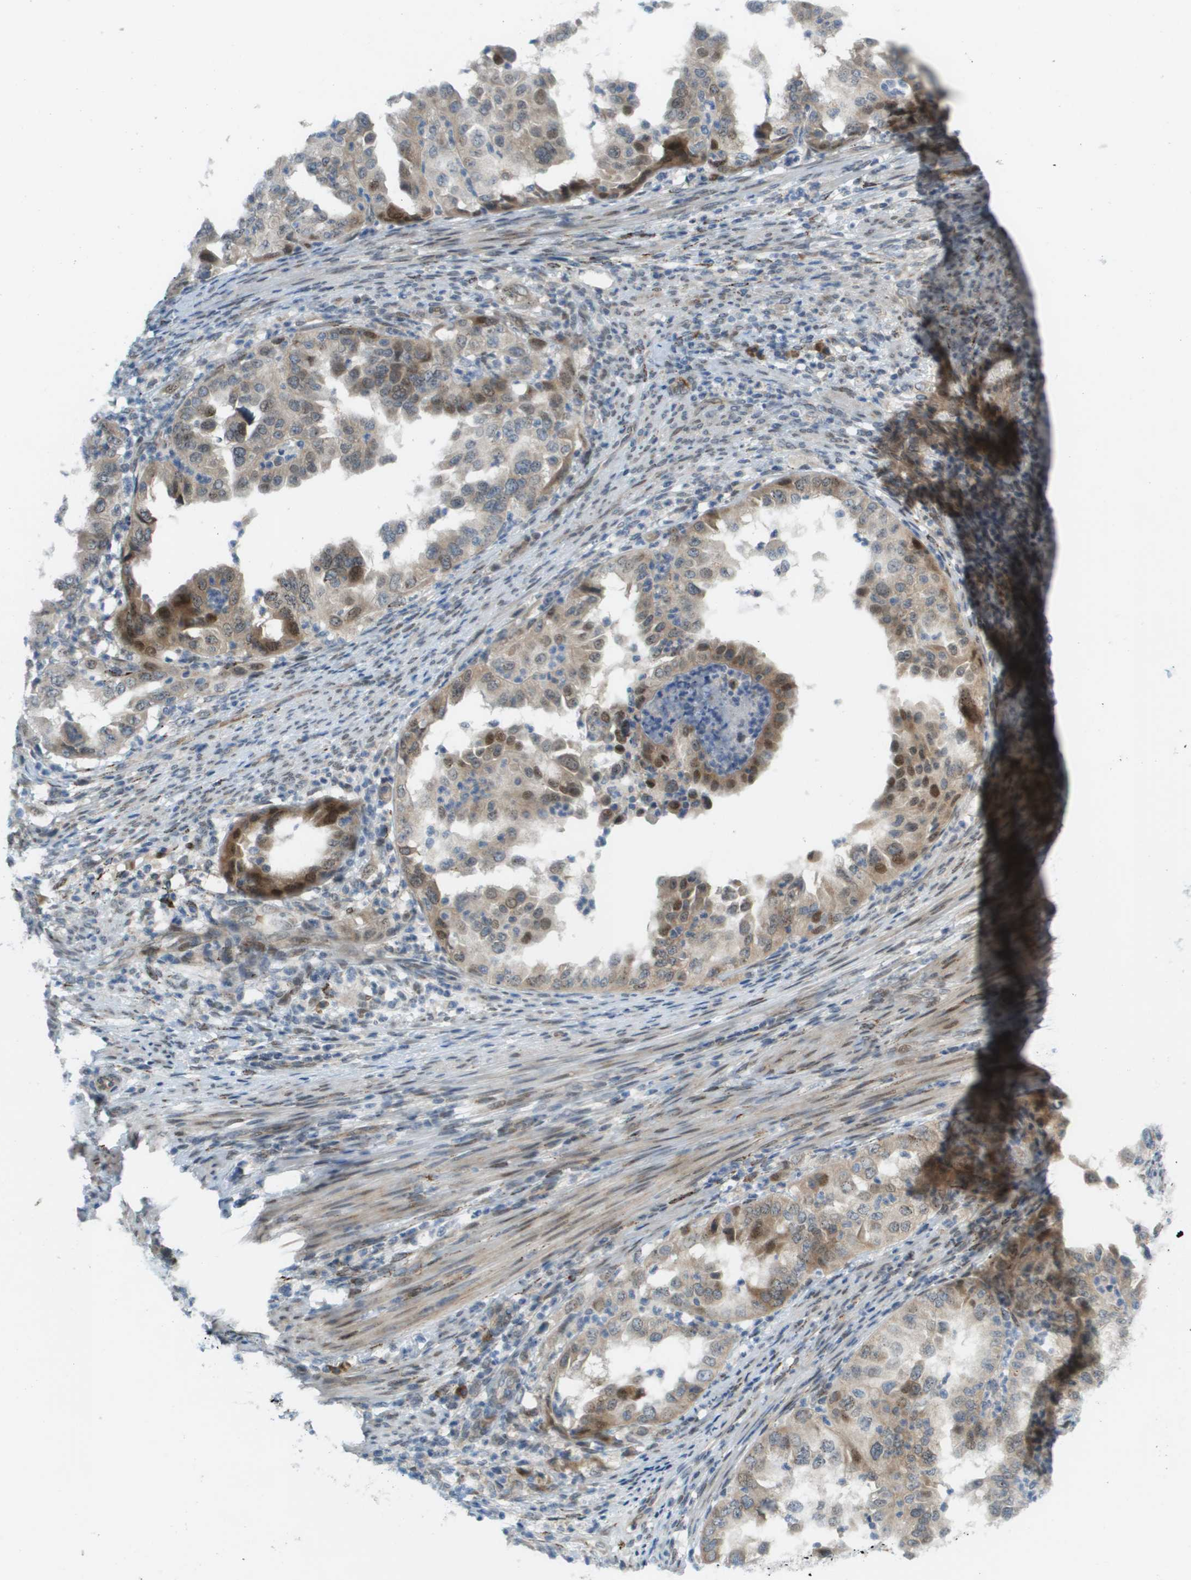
{"staining": {"intensity": "strong", "quantity": "<25%", "location": "cytoplasmic/membranous,nuclear"}, "tissue": "endometrial cancer", "cell_type": "Tumor cells", "image_type": "cancer", "snomed": [{"axis": "morphology", "description": "Adenocarcinoma, NOS"}, {"axis": "topography", "description": "Endometrium"}], "caption": "High-power microscopy captured an immunohistochemistry histopathology image of endometrial cancer (adenocarcinoma), revealing strong cytoplasmic/membranous and nuclear staining in approximately <25% of tumor cells.", "gene": "CACNB4", "patient": {"sex": "female", "age": 85}}